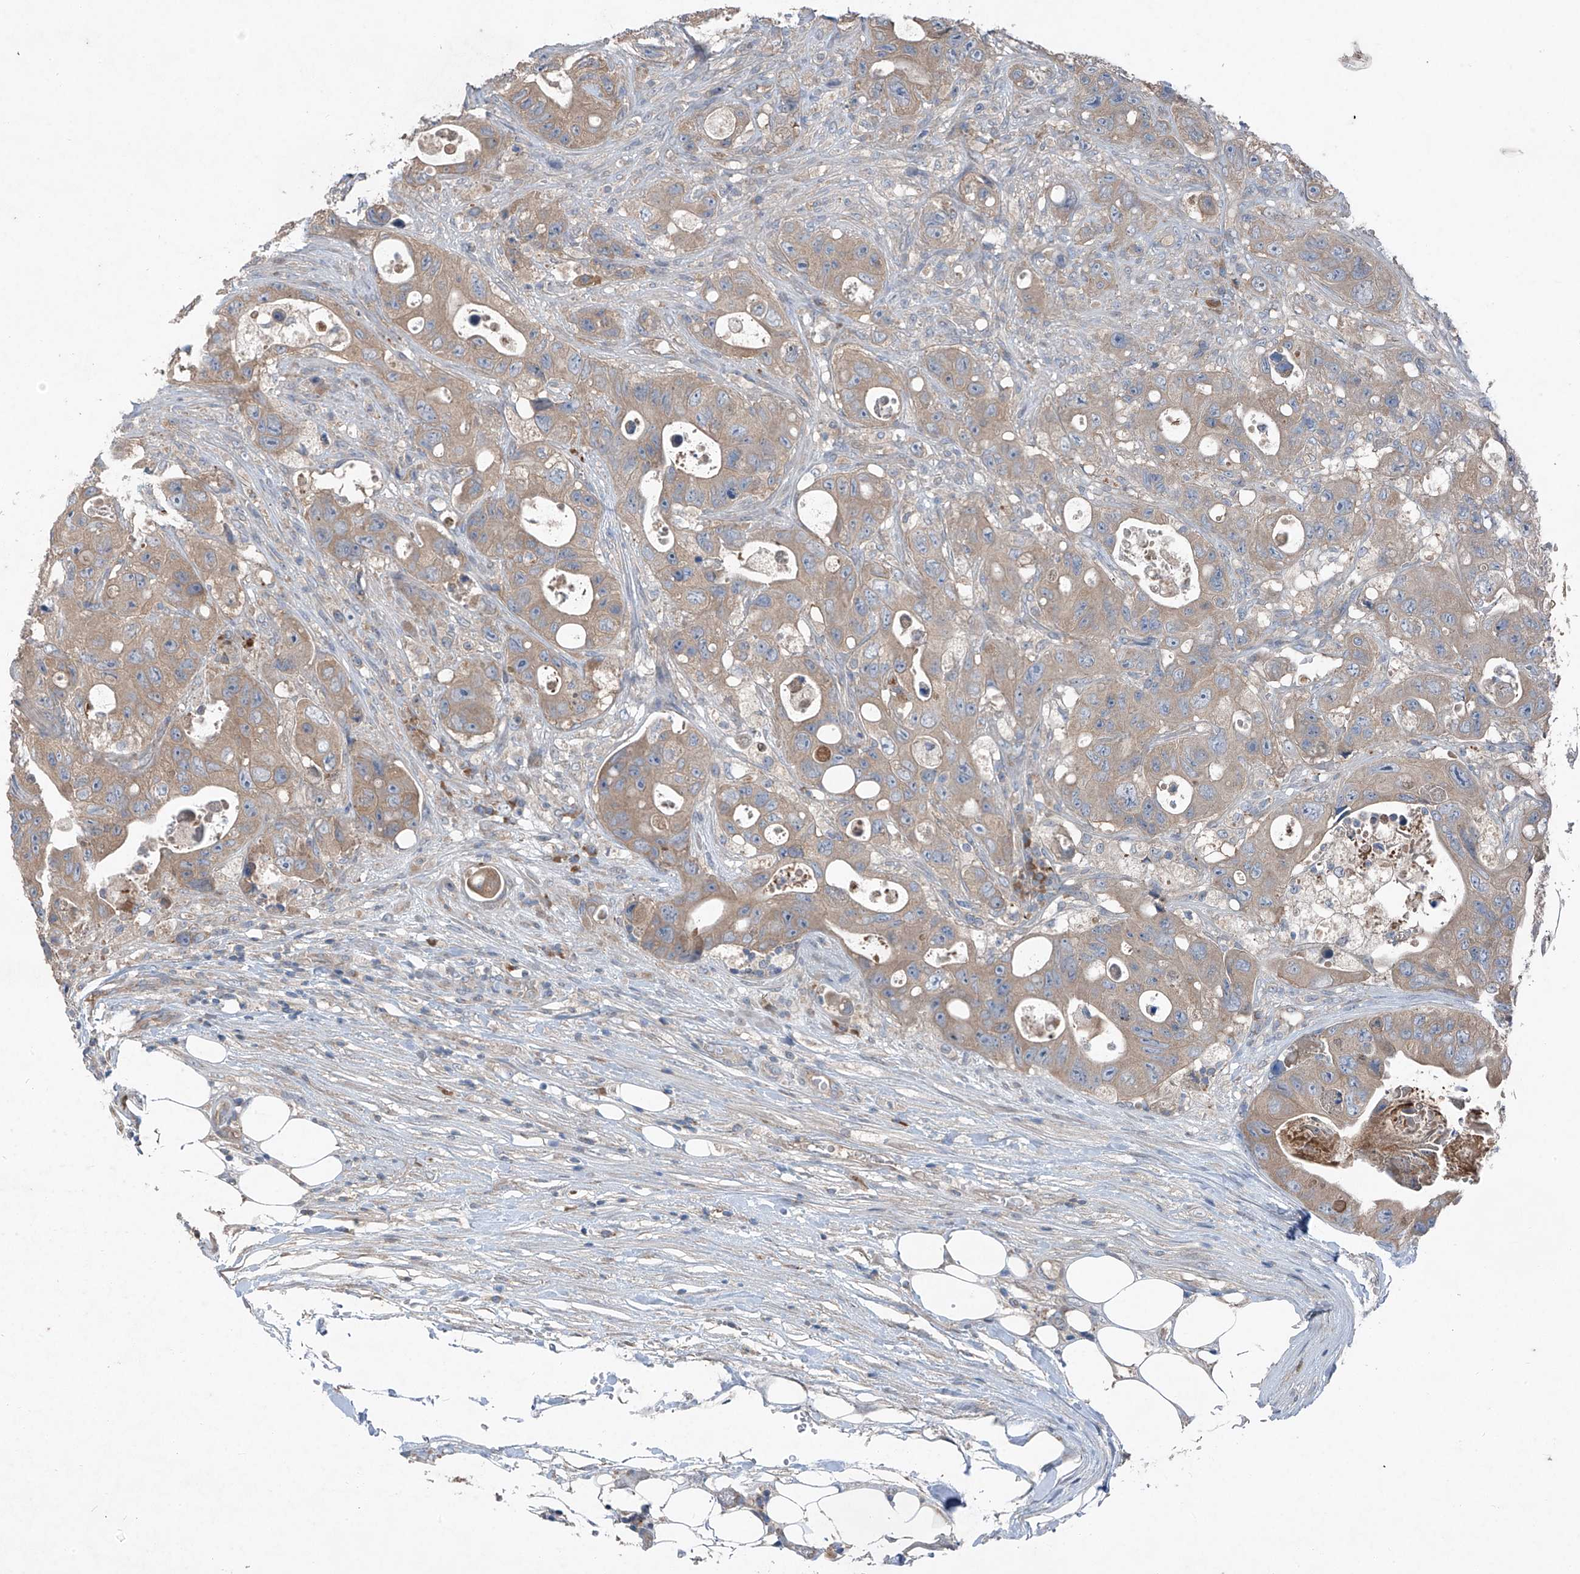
{"staining": {"intensity": "weak", "quantity": ">75%", "location": "cytoplasmic/membranous"}, "tissue": "colorectal cancer", "cell_type": "Tumor cells", "image_type": "cancer", "snomed": [{"axis": "morphology", "description": "Adenocarcinoma, NOS"}, {"axis": "topography", "description": "Colon"}], "caption": "Colorectal adenocarcinoma tissue displays weak cytoplasmic/membranous expression in approximately >75% of tumor cells, visualized by immunohistochemistry.", "gene": "FOXRED2", "patient": {"sex": "female", "age": 46}}